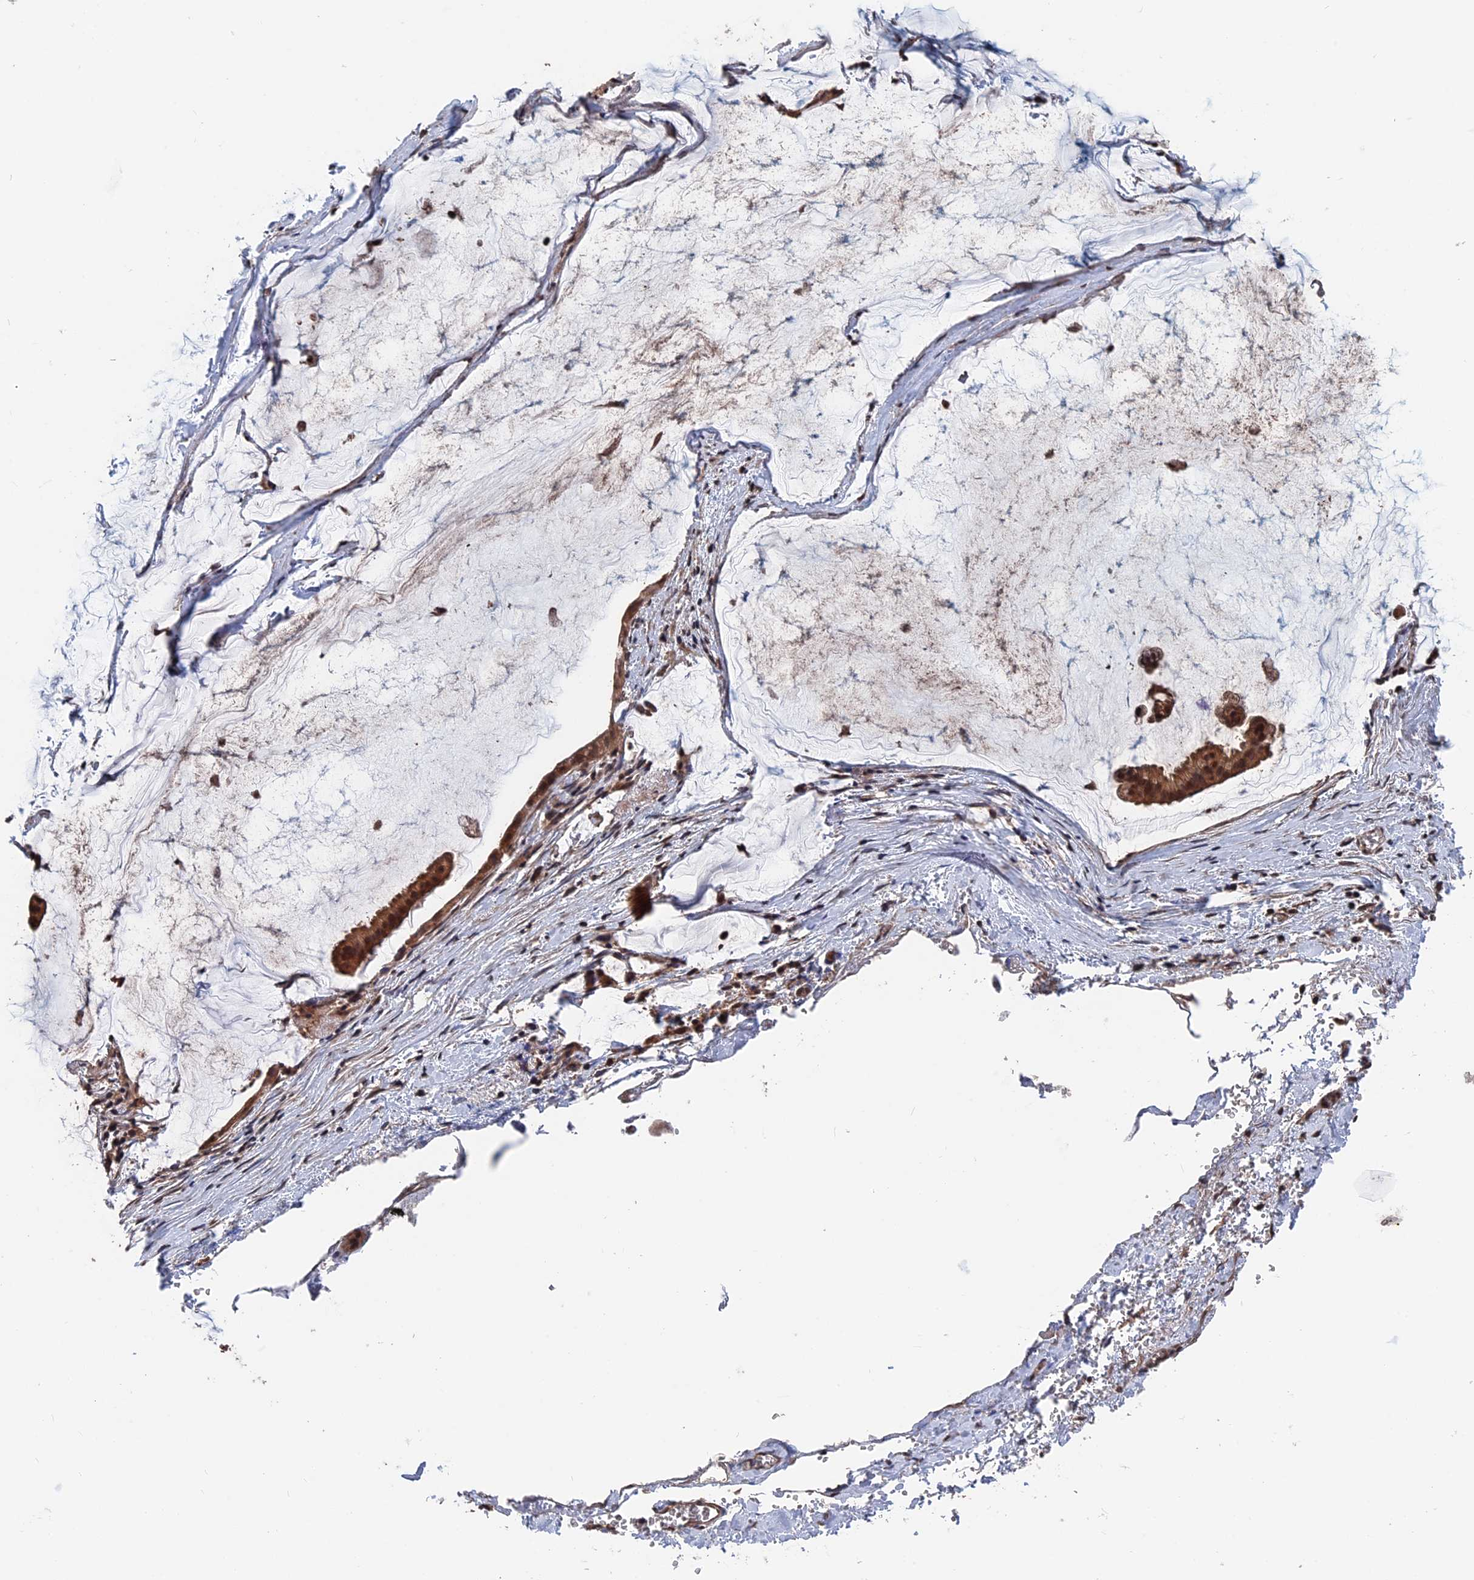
{"staining": {"intensity": "moderate", "quantity": ">75%", "location": "cytoplasmic/membranous,nuclear"}, "tissue": "ovarian cancer", "cell_type": "Tumor cells", "image_type": "cancer", "snomed": [{"axis": "morphology", "description": "Cystadenocarcinoma, mucinous, NOS"}, {"axis": "topography", "description": "Ovary"}], "caption": "This micrograph demonstrates ovarian cancer stained with immunohistochemistry (IHC) to label a protein in brown. The cytoplasmic/membranous and nuclear of tumor cells show moderate positivity for the protein. Nuclei are counter-stained blue.", "gene": "PDE12", "patient": {"sex": "female", "age": 73}}